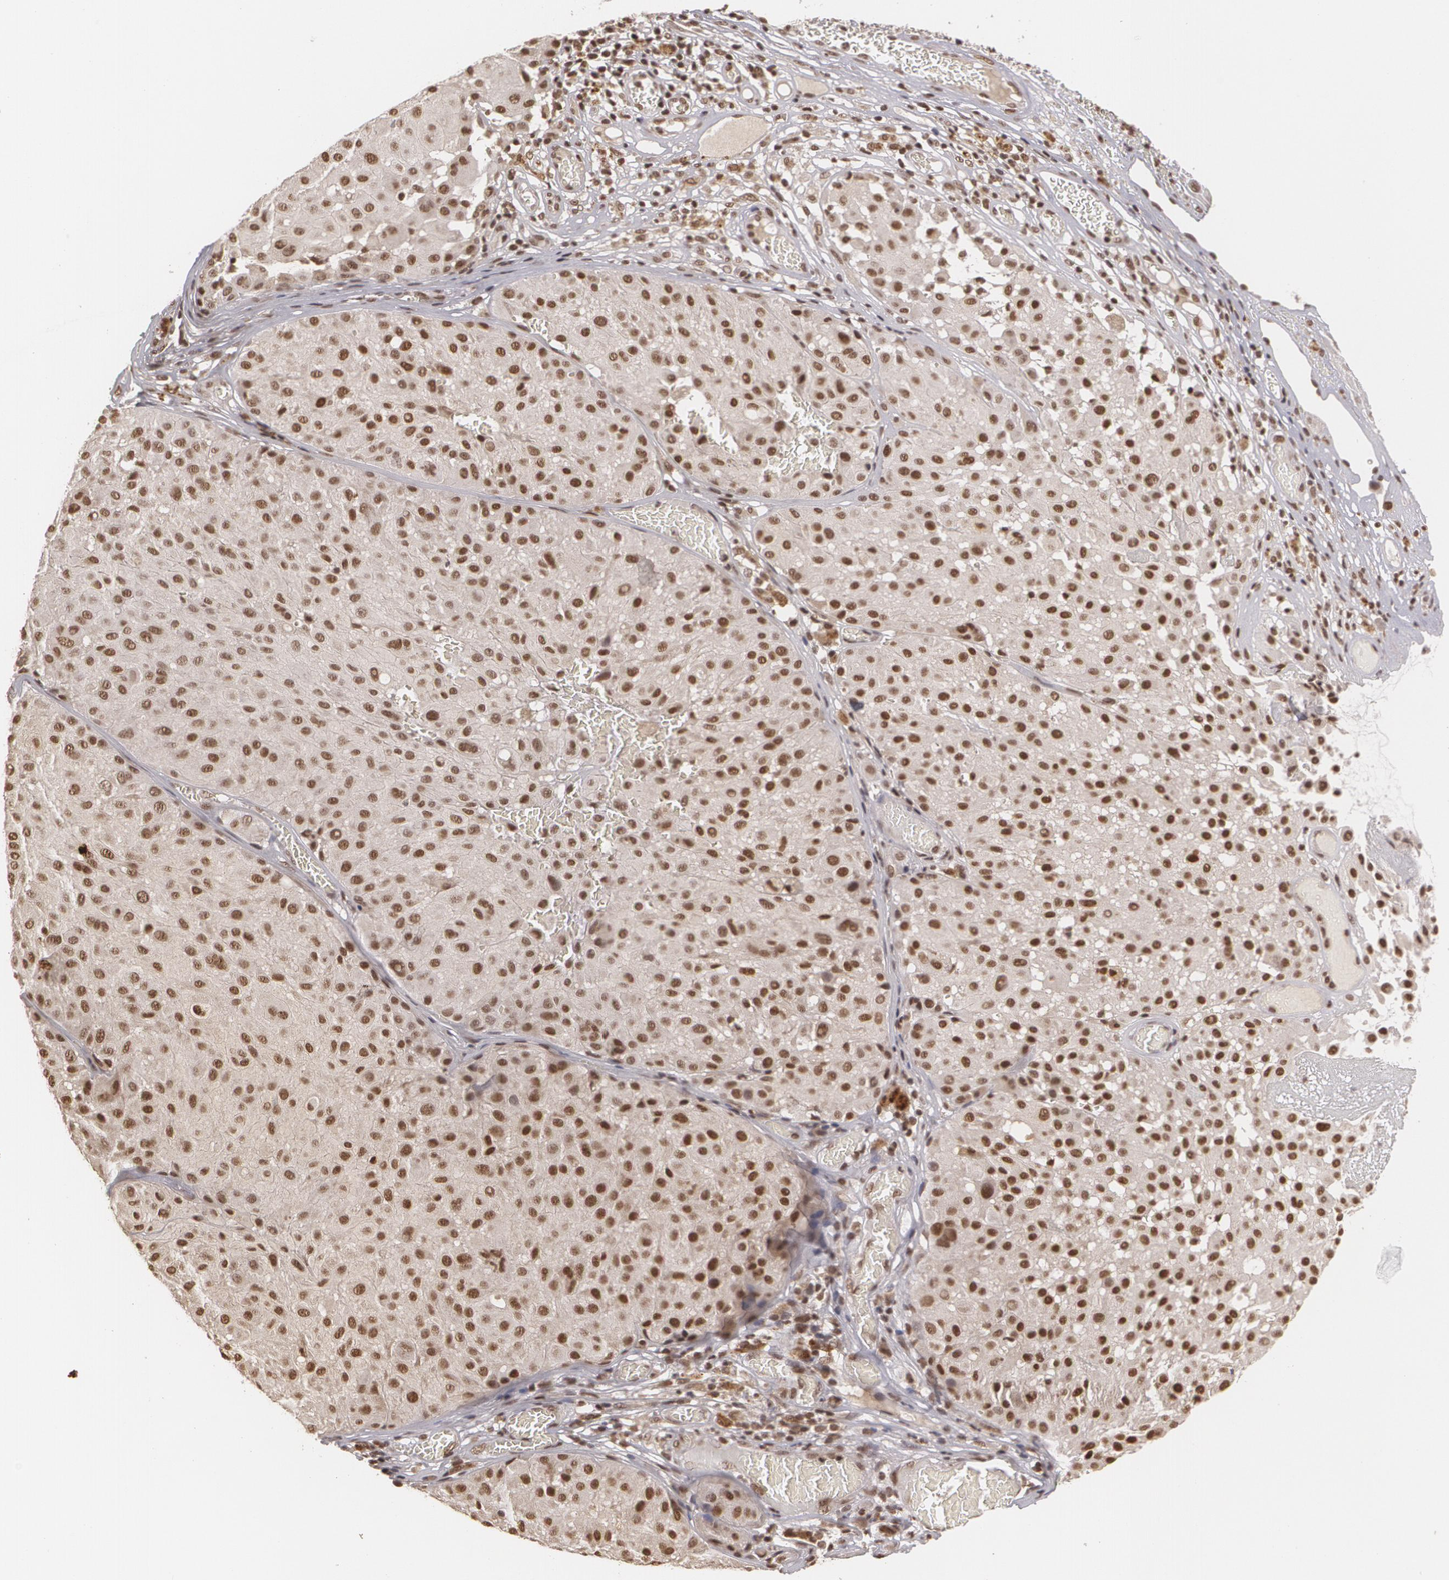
{"staining": {"intensity": "strong", "quantity": ">75%", "location": "nuclear"}, "tissue": "melanoma", "cell_type": "Tumor cells", "image_type": "cancer", "snomed": [{"axis": "morphology", "description": "Malignant melanoma, NOS"}, {"axis": "topography", "description": "Skin"}], "caption": "IHC of human melanoma displays high levels of strong nuclear staining in about >75% of tumor cells. The protein of interest is stained brown, and the nuclei are stained in blue (DAB (3,3'-diaminobenzidine) IHC with brightfield microscopy, high magnification).", "gene": "RXRB", "patient": {"sex": "male", "age": 36}}